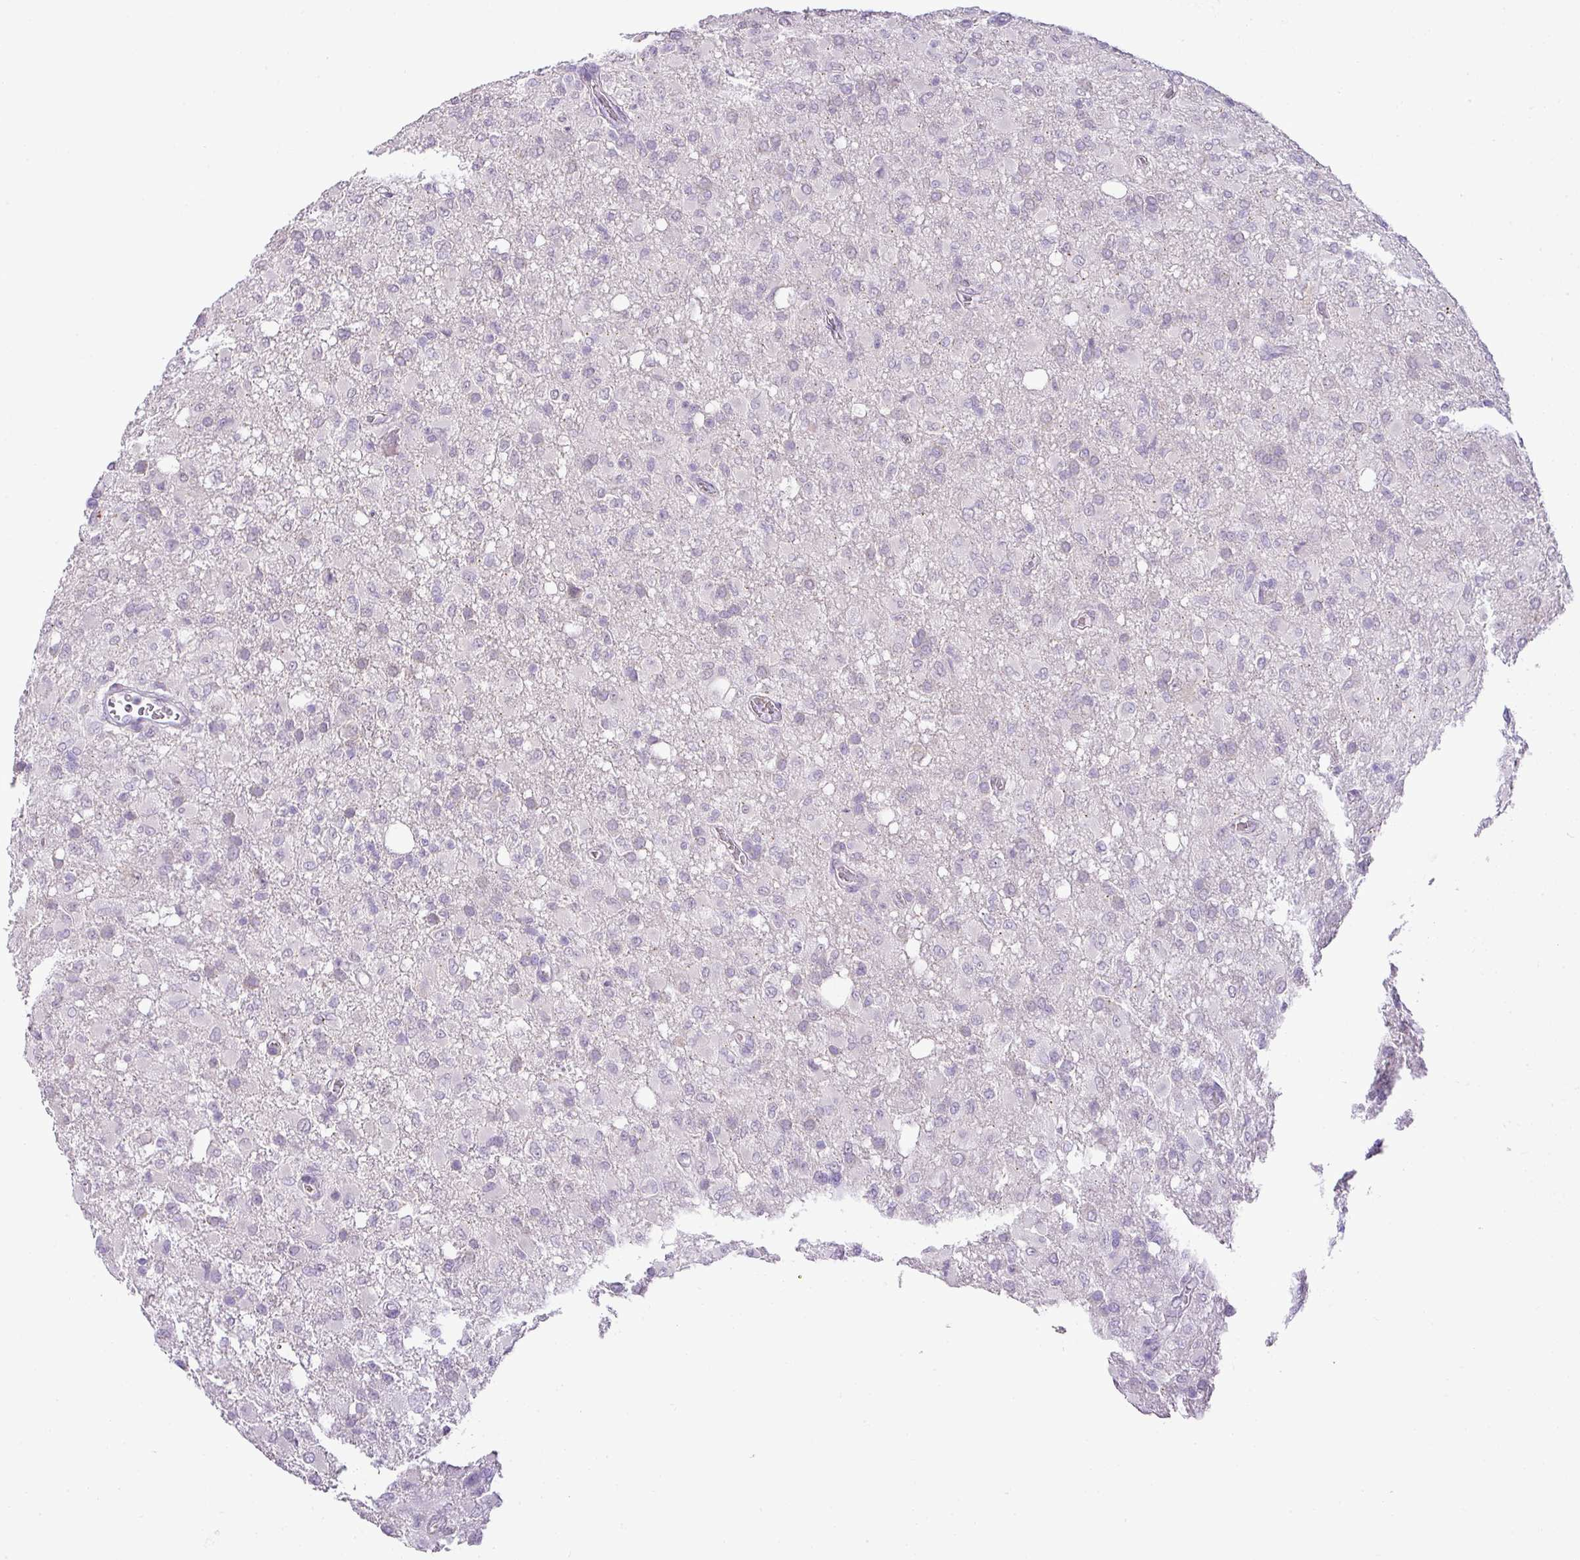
{"staining": {"intensity": "negative", "quantity": "none", "location": "none"}, "tissue": "glioma", "cell_type": "Tumor cells", "image_type": "cancer", "snomed": [{"axis": "morphology", "description": "Glioma, malignant, High grade"}, {"axis": "topography", "description": "Brain"}], "caption": "A histopathology image of human glioma is negative for staining in tumor cells. (DAB immunohistochemistry visualized using brightfield microscopy, high magnification).", "gene": "DIP2A", "patient": {"sex": "female", "age": 57}}